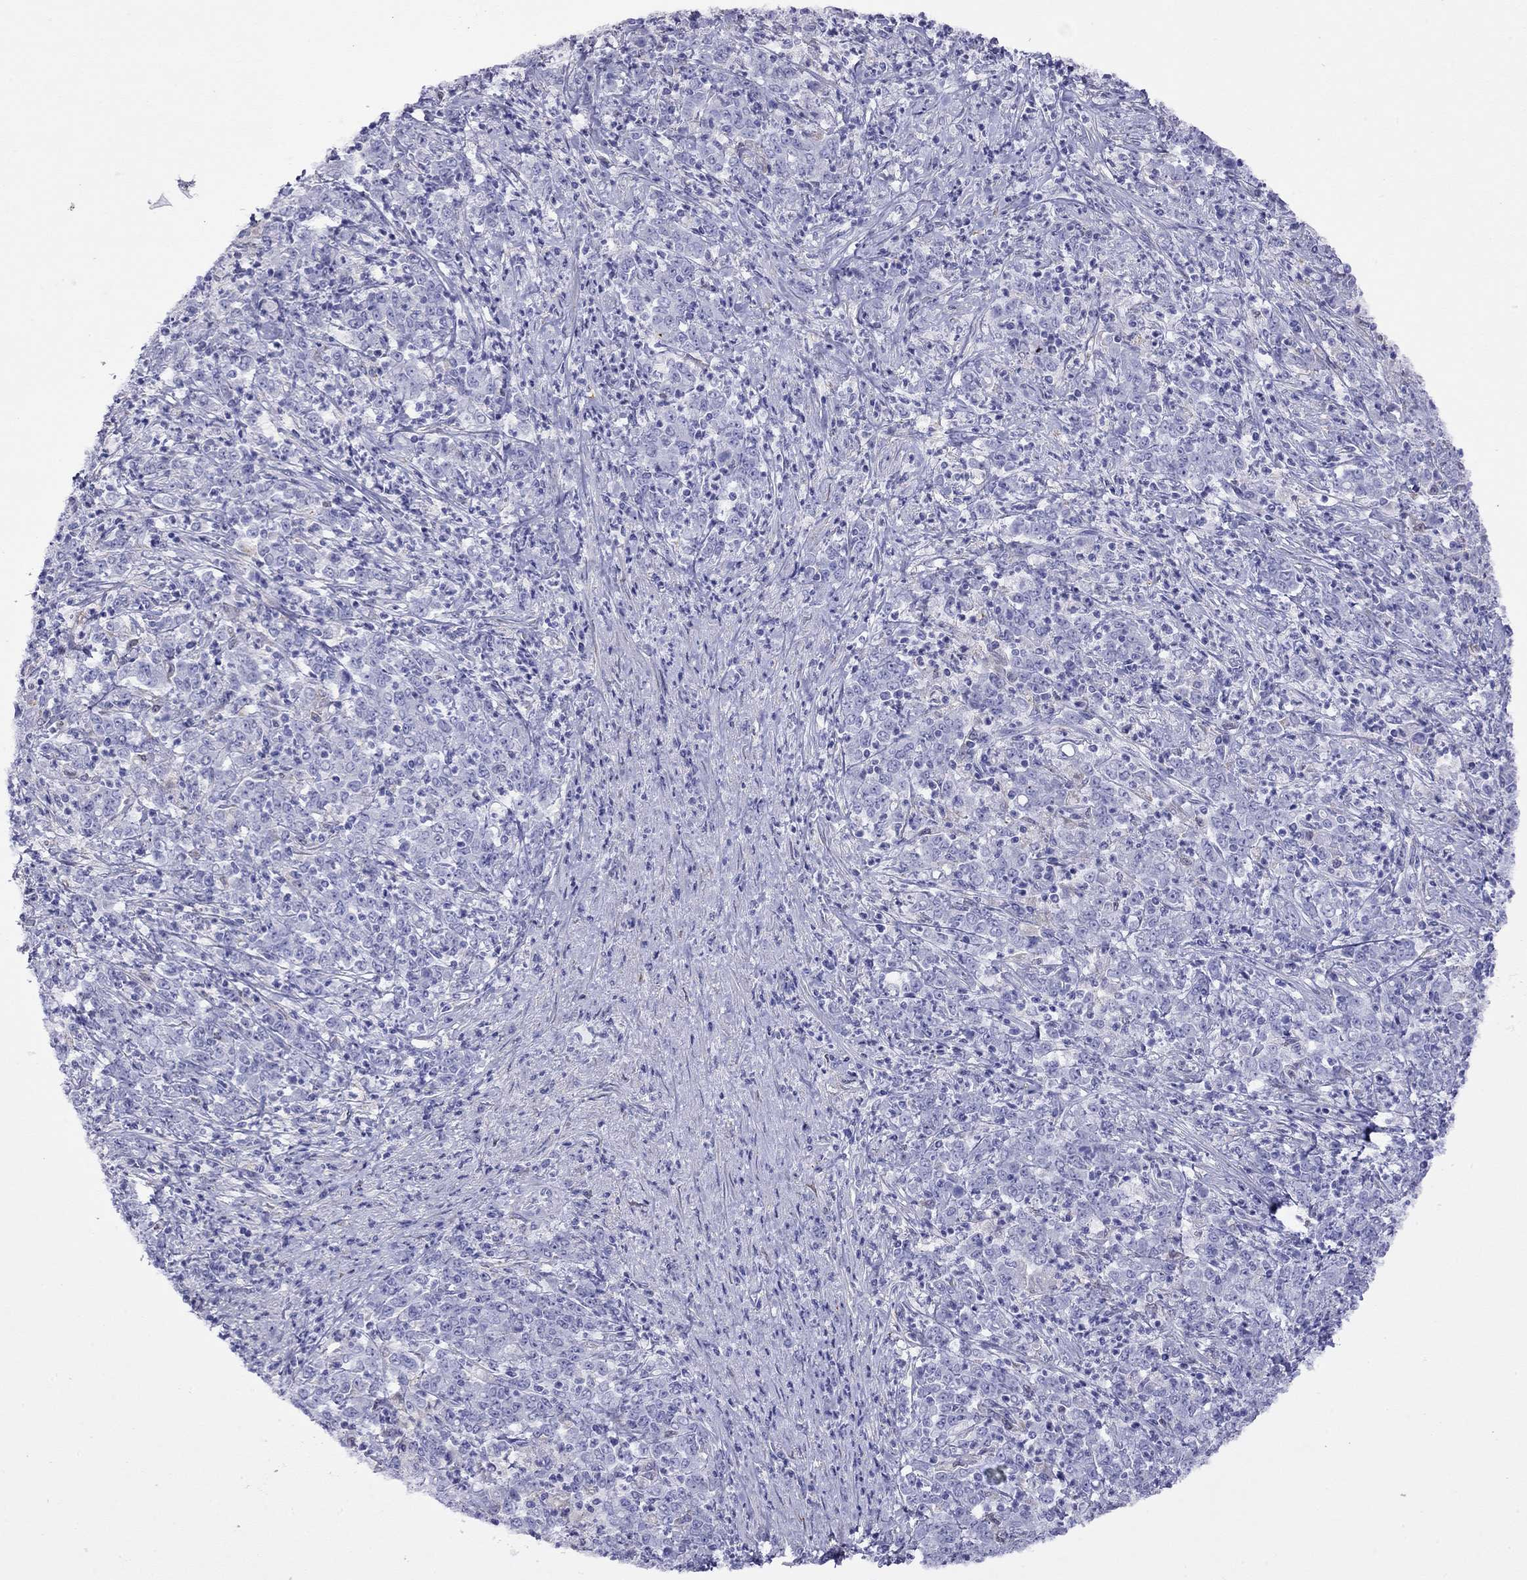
{"staining": {"intensity": "negative", "quantity": "none", "location": "none"}, "tissue": "stomach cancer", "cell_type": "Tumor cells", "image_type": "cancer", "snomed": [{"axis": "morphology", "description": "Adenocarcinoma, NOS"}, {"axis": "topography", "description": "Stomach, lower"}], "caption": "The micrograph reveals no significant expression in tumor cells of stomach adenocarcinoma.", "gene": "SLC30A8", "patient": {"sex": "female", "age": 71}}